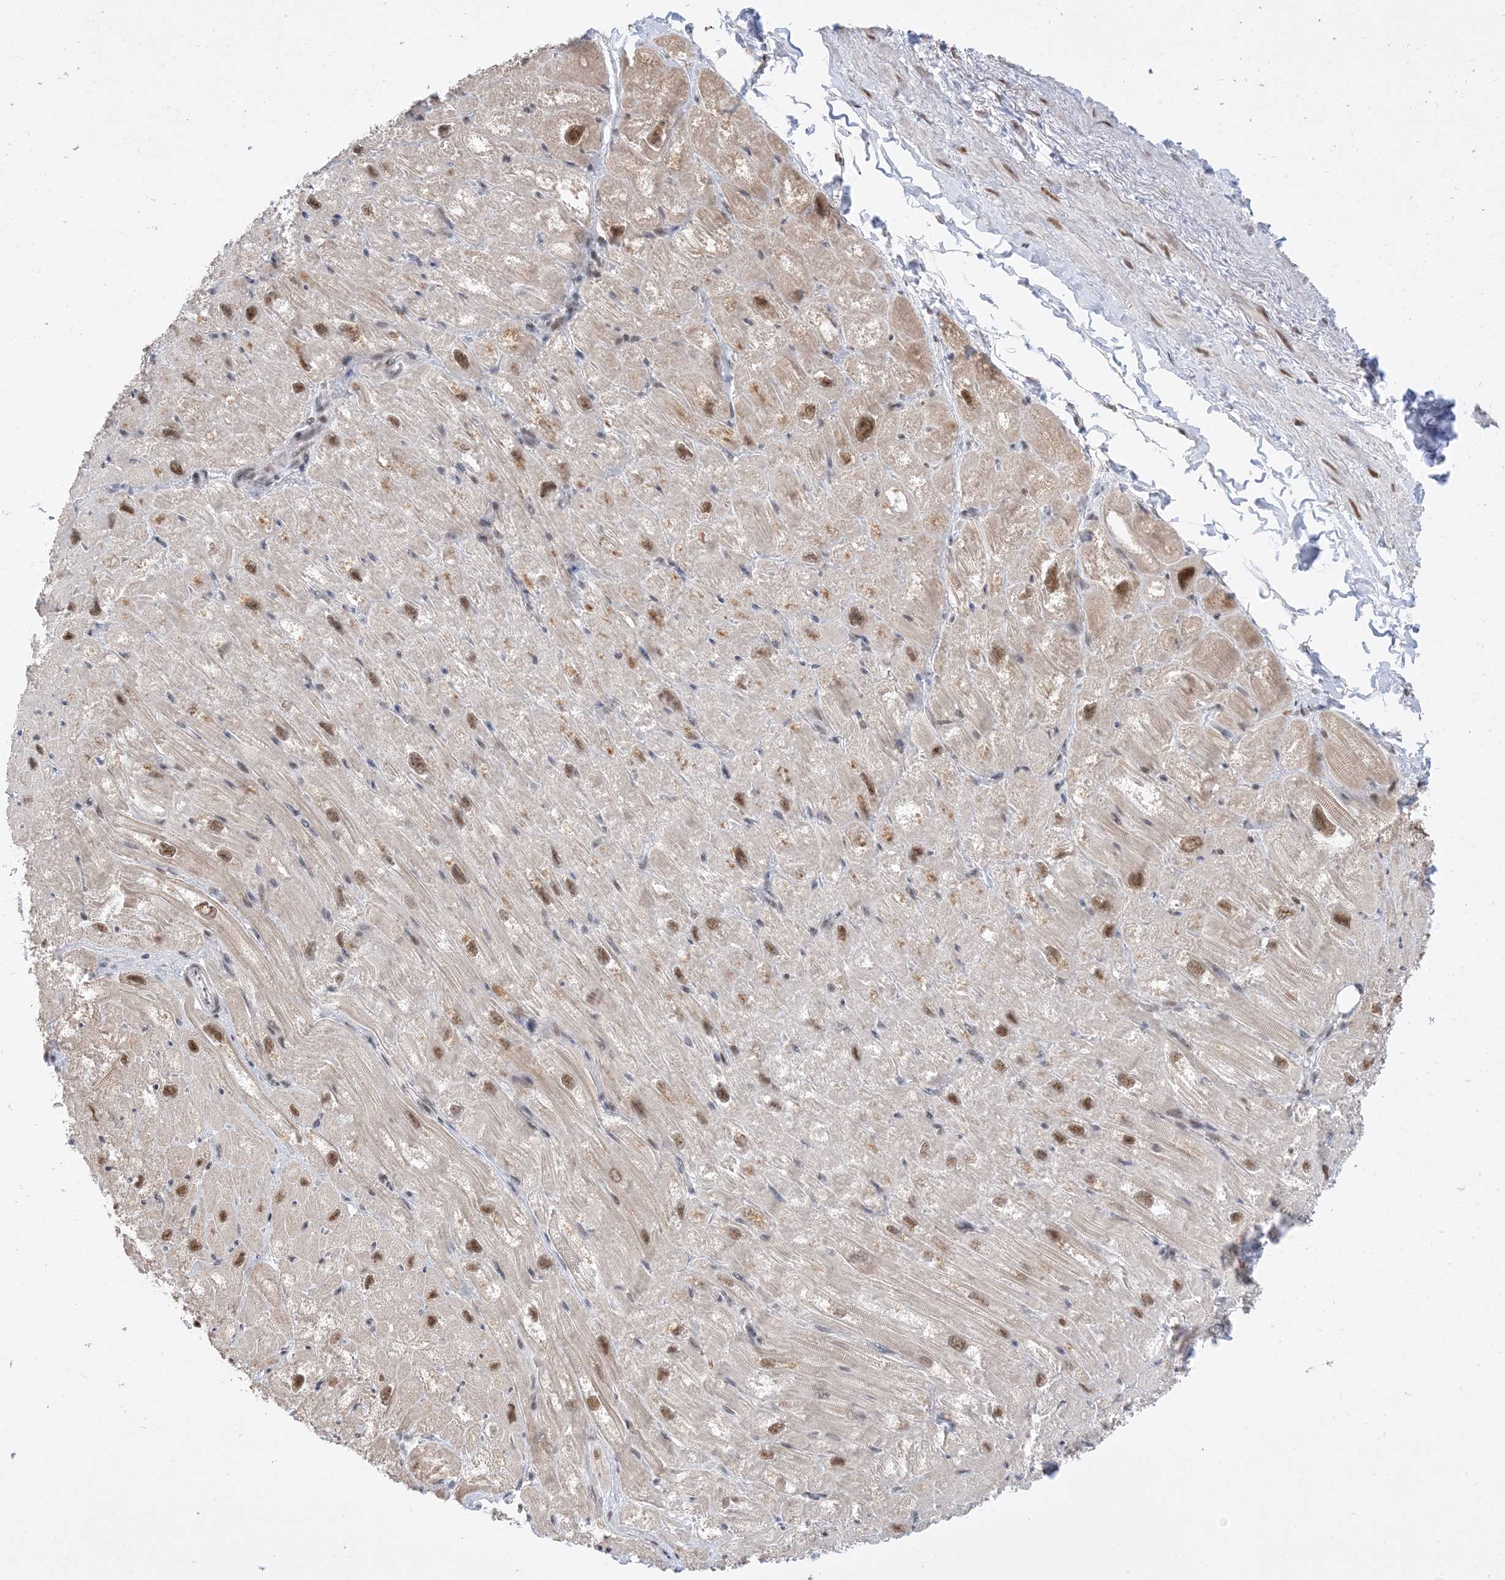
{"staining": {"intensity": "moderate", "quantity": "25%-75%", "location": "cytoplasmic/membranous,nuclear"}, "tissue": "heart muscle", "cell_type": "Cardiomyocytes", "image_type": "normal", "snomed": [{"axis": "morphology", "description": "Normal tissue, NOS"}, {"axis": "topography", "description": "Heart"}], "caption": "High-magnification brightfield microscopy of unremarkable heart muscle stained with DAB (3,3'-diaminobenzidine) (brown) and counterstained with hematoxylin (blue). cardiomyocytes exhibit moderate cytoplasmic/membranous,nuclear staining is present in approximately25%-75% of cells. (DAB (3,3'-diaminobenzidine) IHC, brown staining for protein, blue staining for nuclei).", "gene": "SF3A3", "patient": {"sex": "male", "age": 50}}